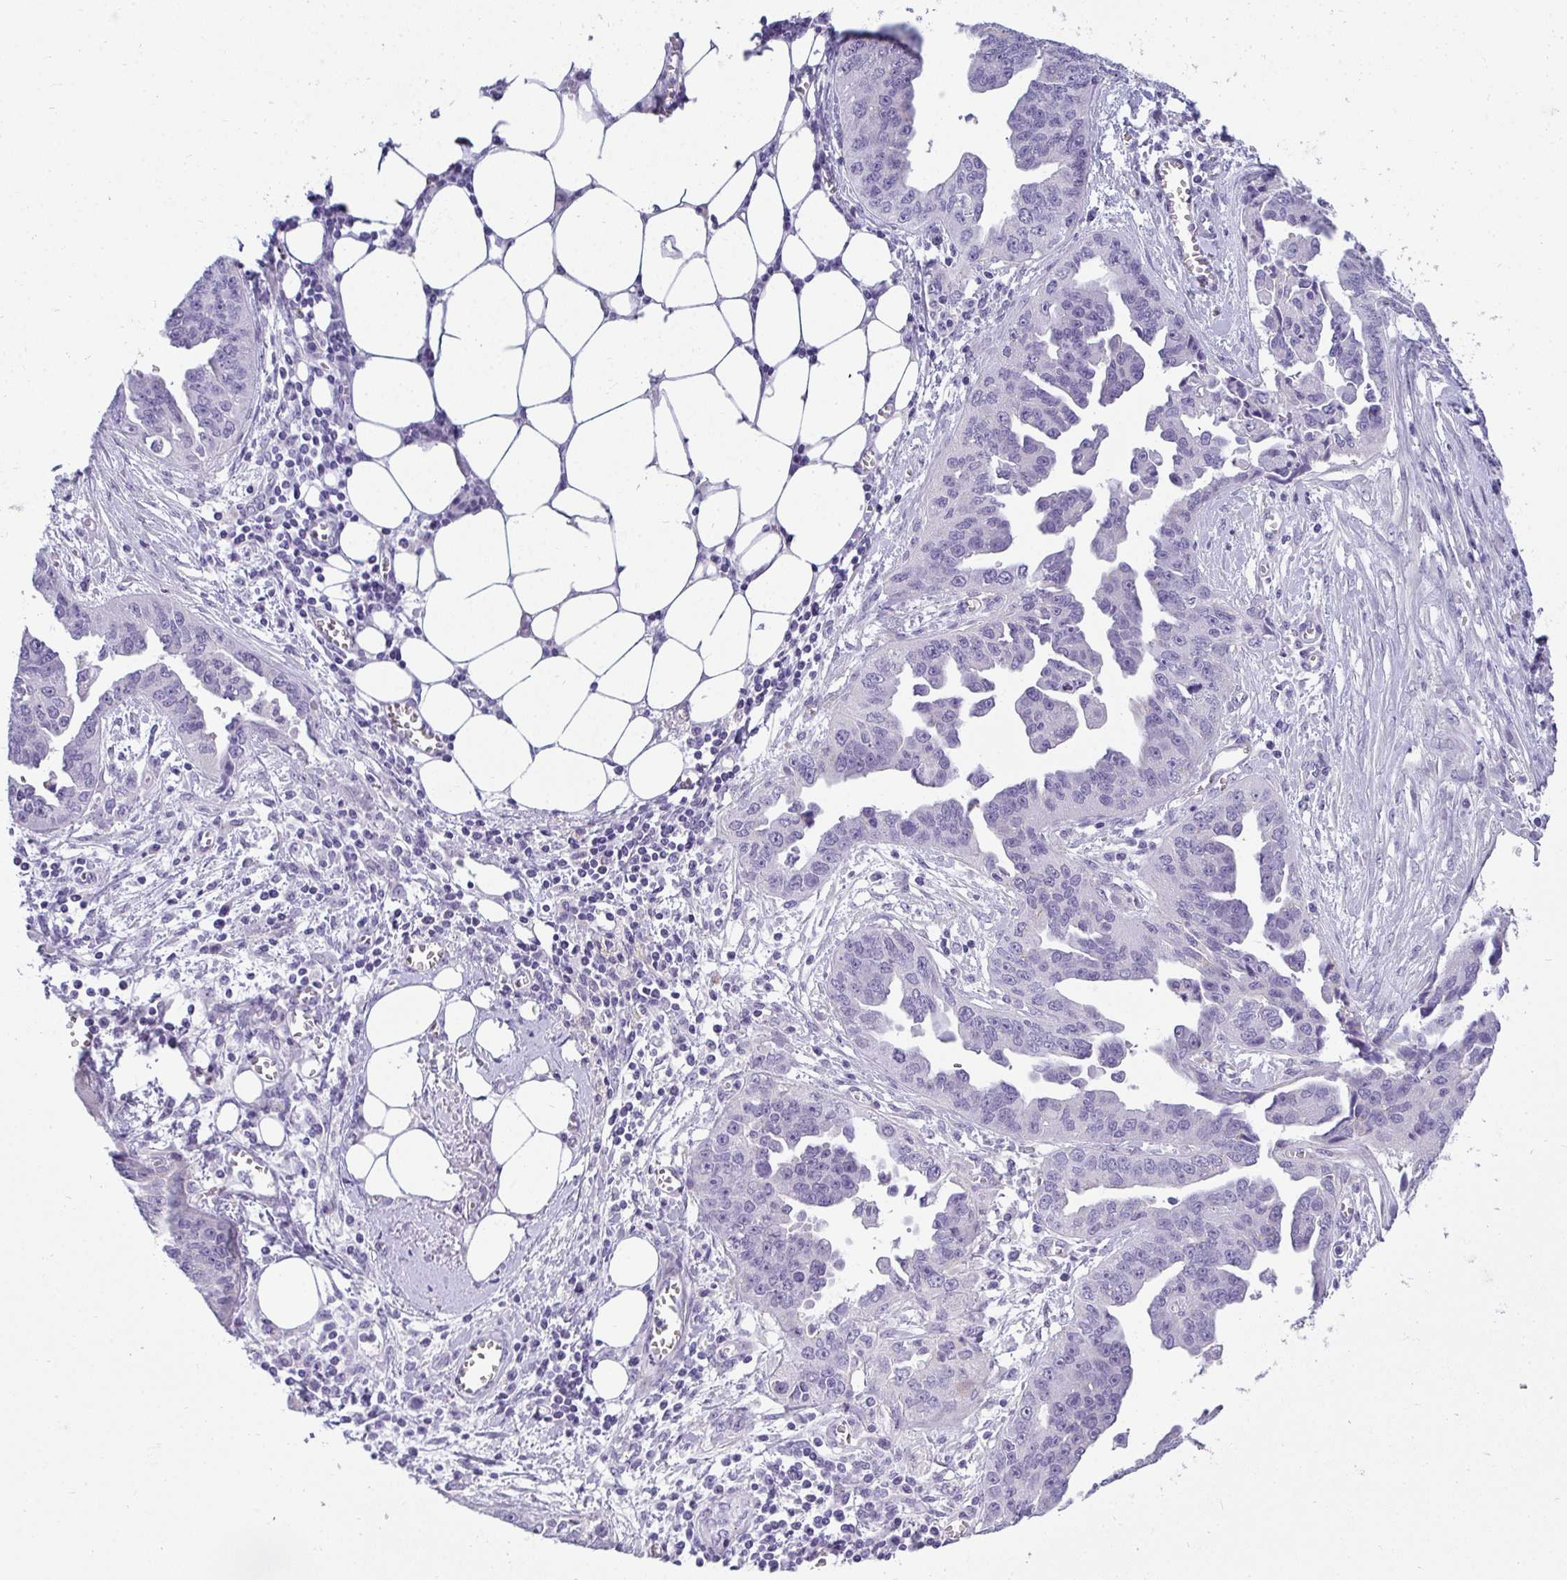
{"staining": {"intensity": "negative", "quantity": "none", "location": "none"}, "tissue": "ovarian cancer", "cell_type": "Tumor cells", "image_type": "cancer", "snomed": [{"axis": "morphology", "description": "Cystadenocarcinoma, serous, NOS"}, {"axis": "topography", "description": "Ovary"}], "caption": "DAB (3,3'-diaminobenzidine) immunohistochemical staining of ovarian cancer (serous cystadenocarcinoma) displays no significant expression in tumor cells.", "gene": "AK5", "patient": {"sex": "female", "age": 75}}